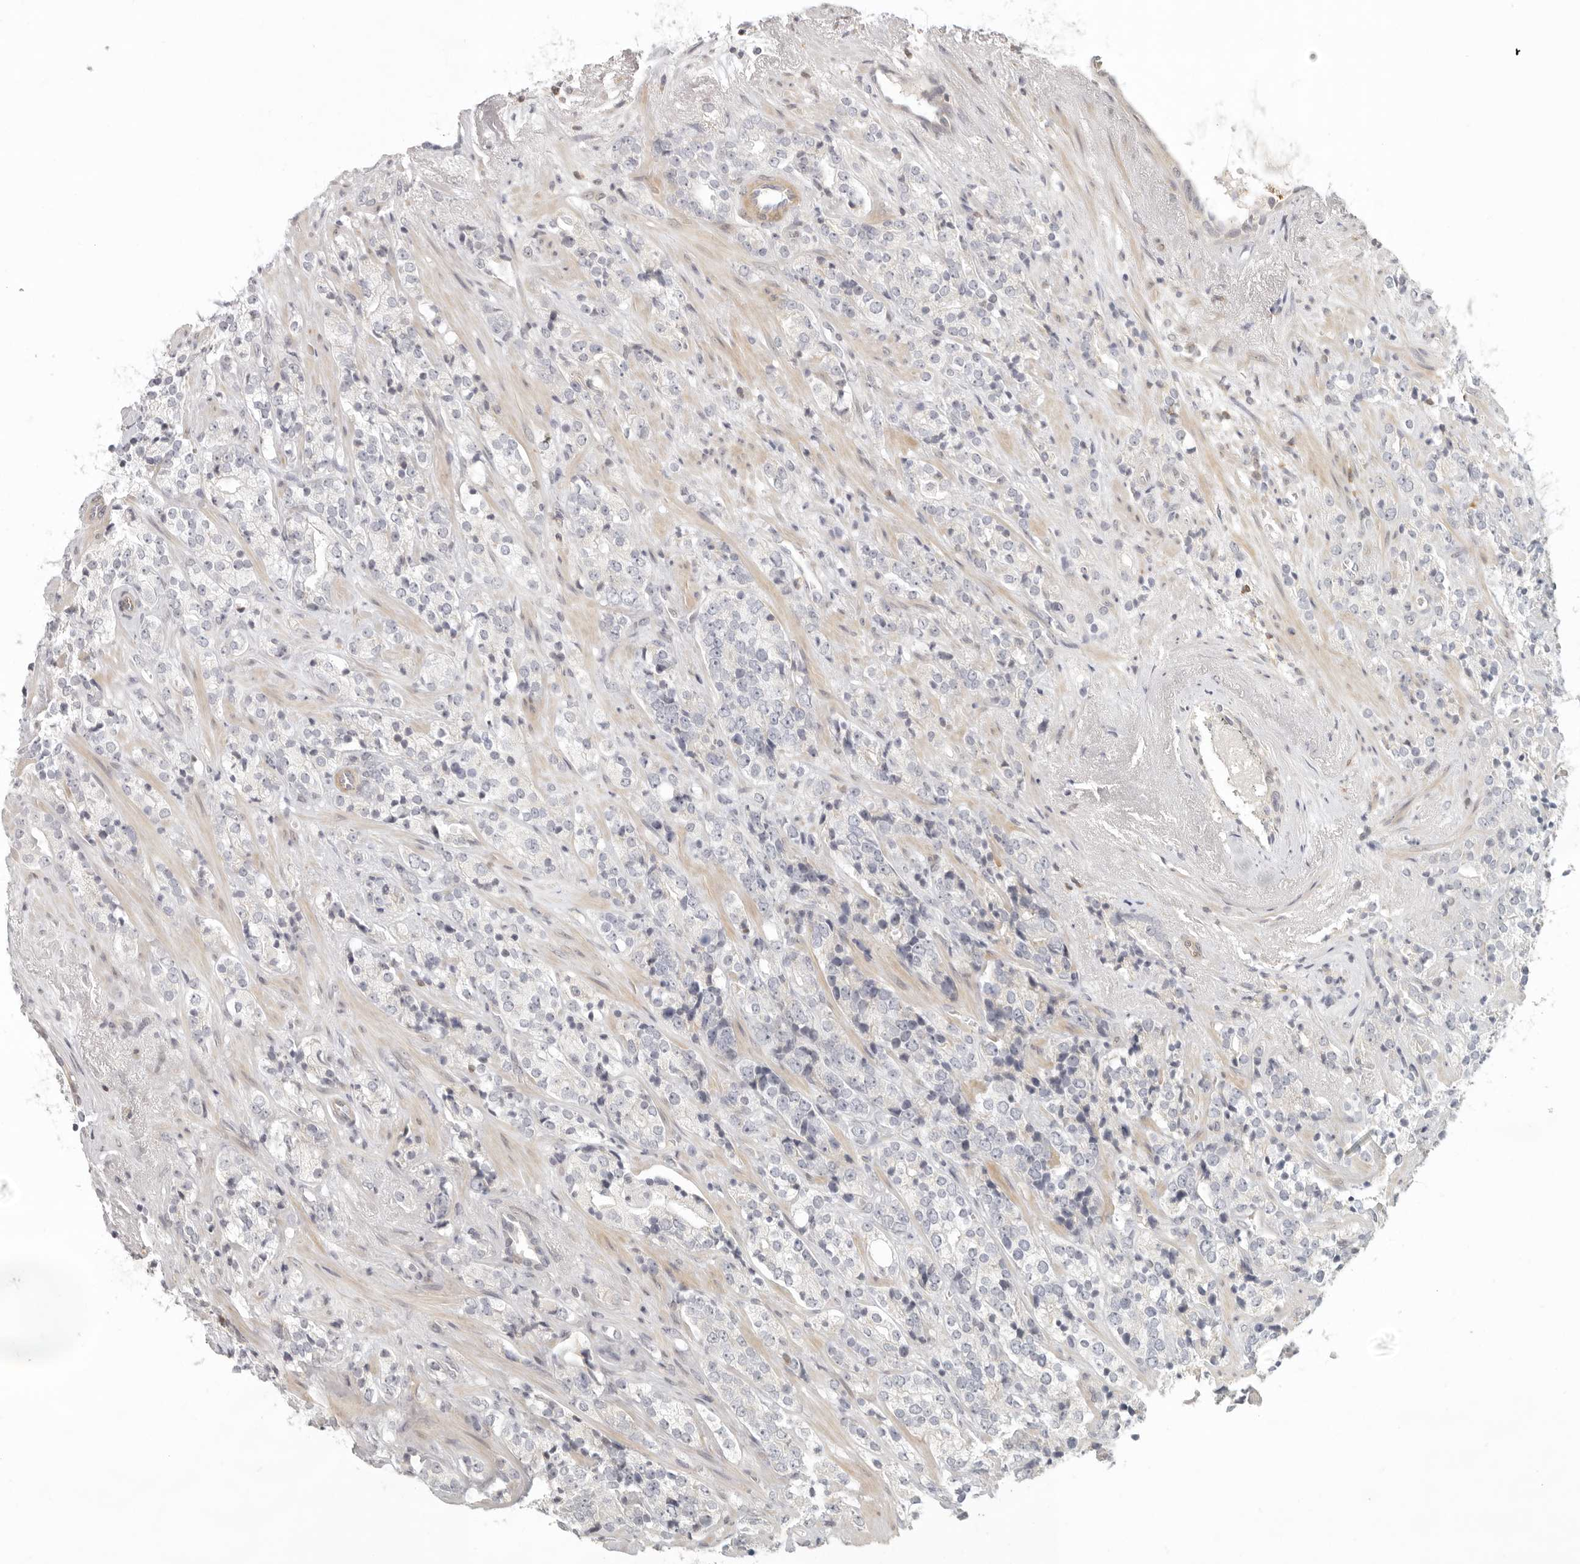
{"staining": {"intensity": "negative", "quantity": "none", "location": "none"}, "tissue": "prostate cancer", "cell_type": "Tumor cells", "image_type": "cancer", "snomed": [{"axis": "morphology", "description": "Adenocarcinoma, High grade"}, {"axis": "topography", "description": "Prostate"}], "caption": "A photomicrograph of prostate cancer (adenocarcinoma (high-grade)) stained for a protein shows no brown staining in tumor cells.", "gene": "AHDC1", "patient": {"sex": "male", "age": 71}}